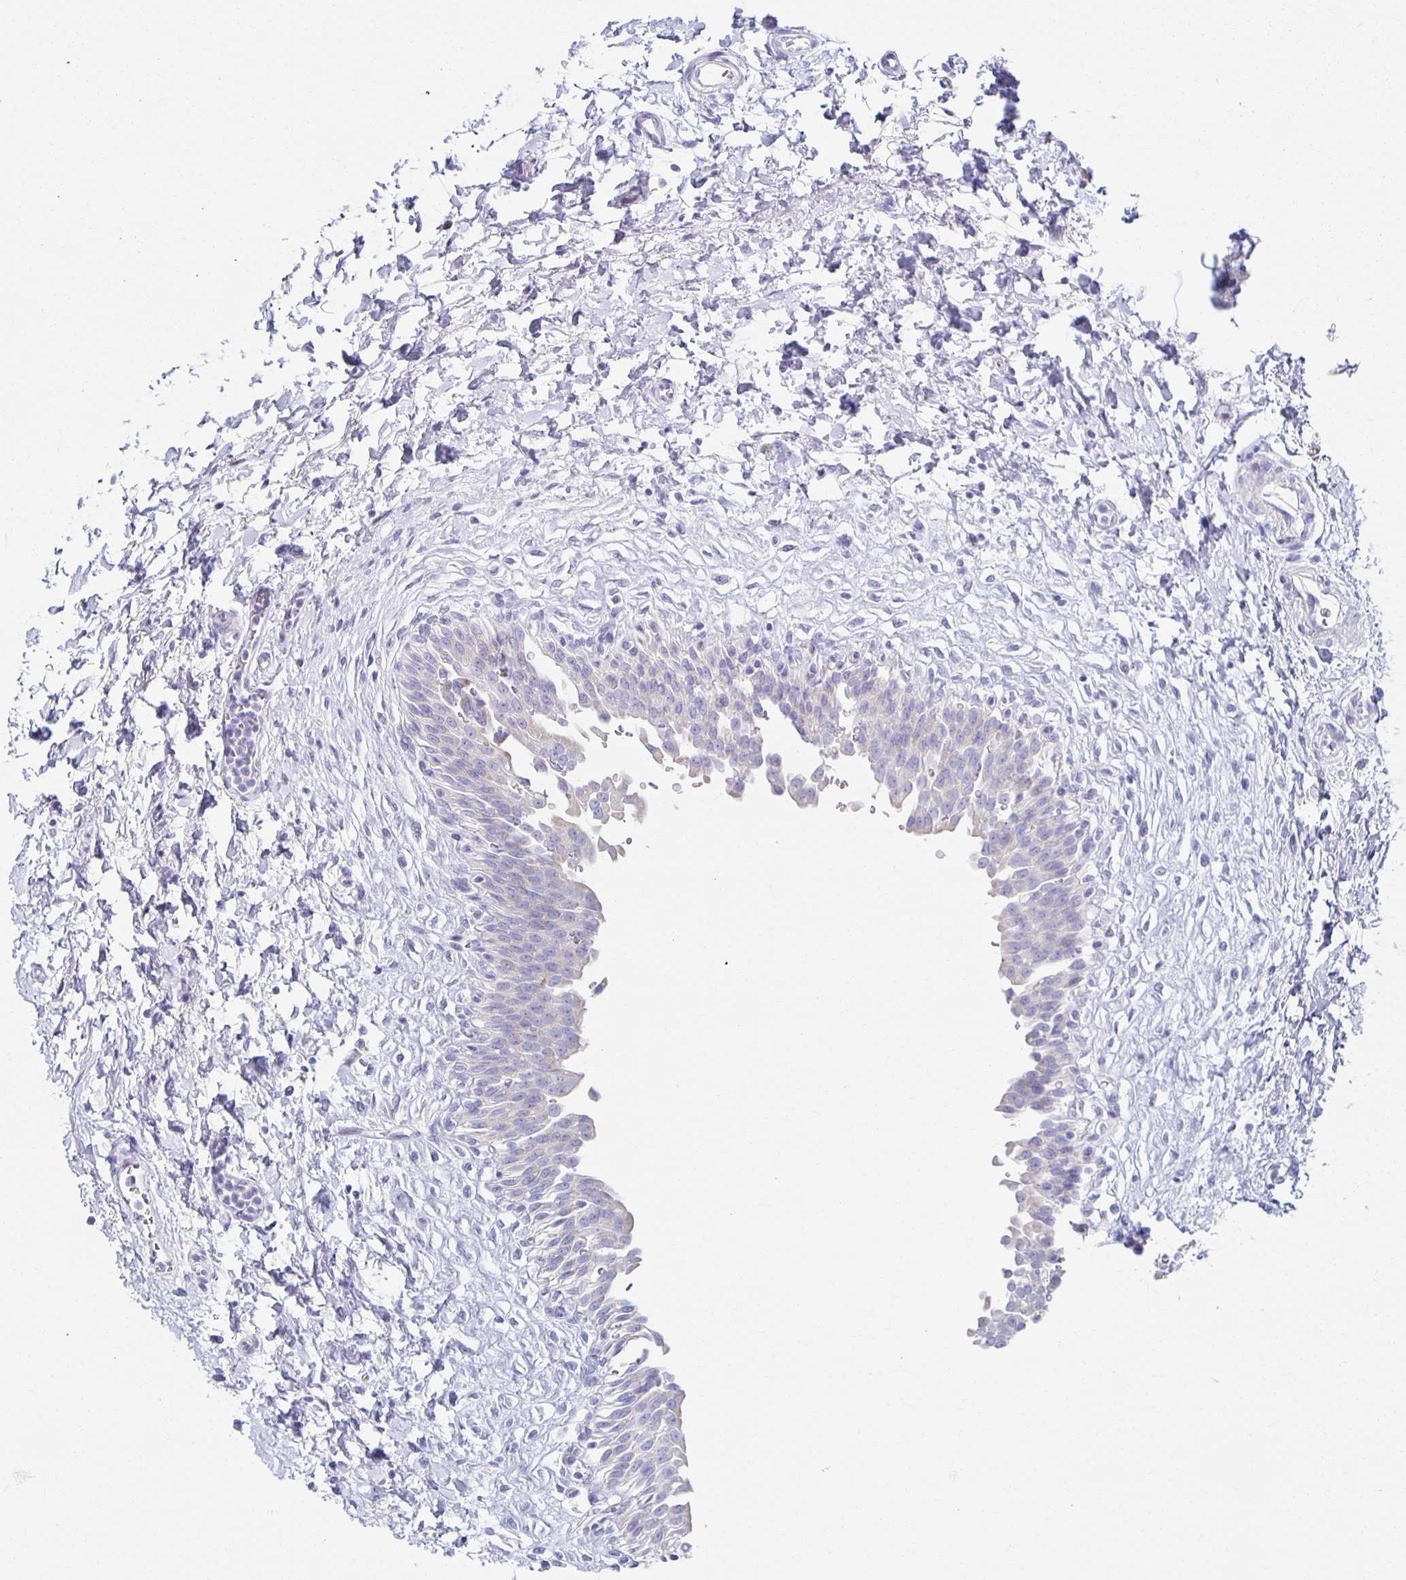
{"staining": {"intensity": "weak", "quantity": "25%-75%", "location": "cytoplasmic/membranous"}, "tissue": "urinary bladder", "cell_type": "Urothelial cells", "image_type": "normal", "snomed": [{"axis": "morphology", "description": "Normal tissue, NOS"}, {"axis": "topography", "description": "Urinary bladder"}], "caption": "Urothelial cells reveal weak cytoplasmic/membranous positivity in approximately 25%-75% of cells in benign urinary bladder.", "gene": "TEX44", "patient": {"sex": "male", "age": 37}}